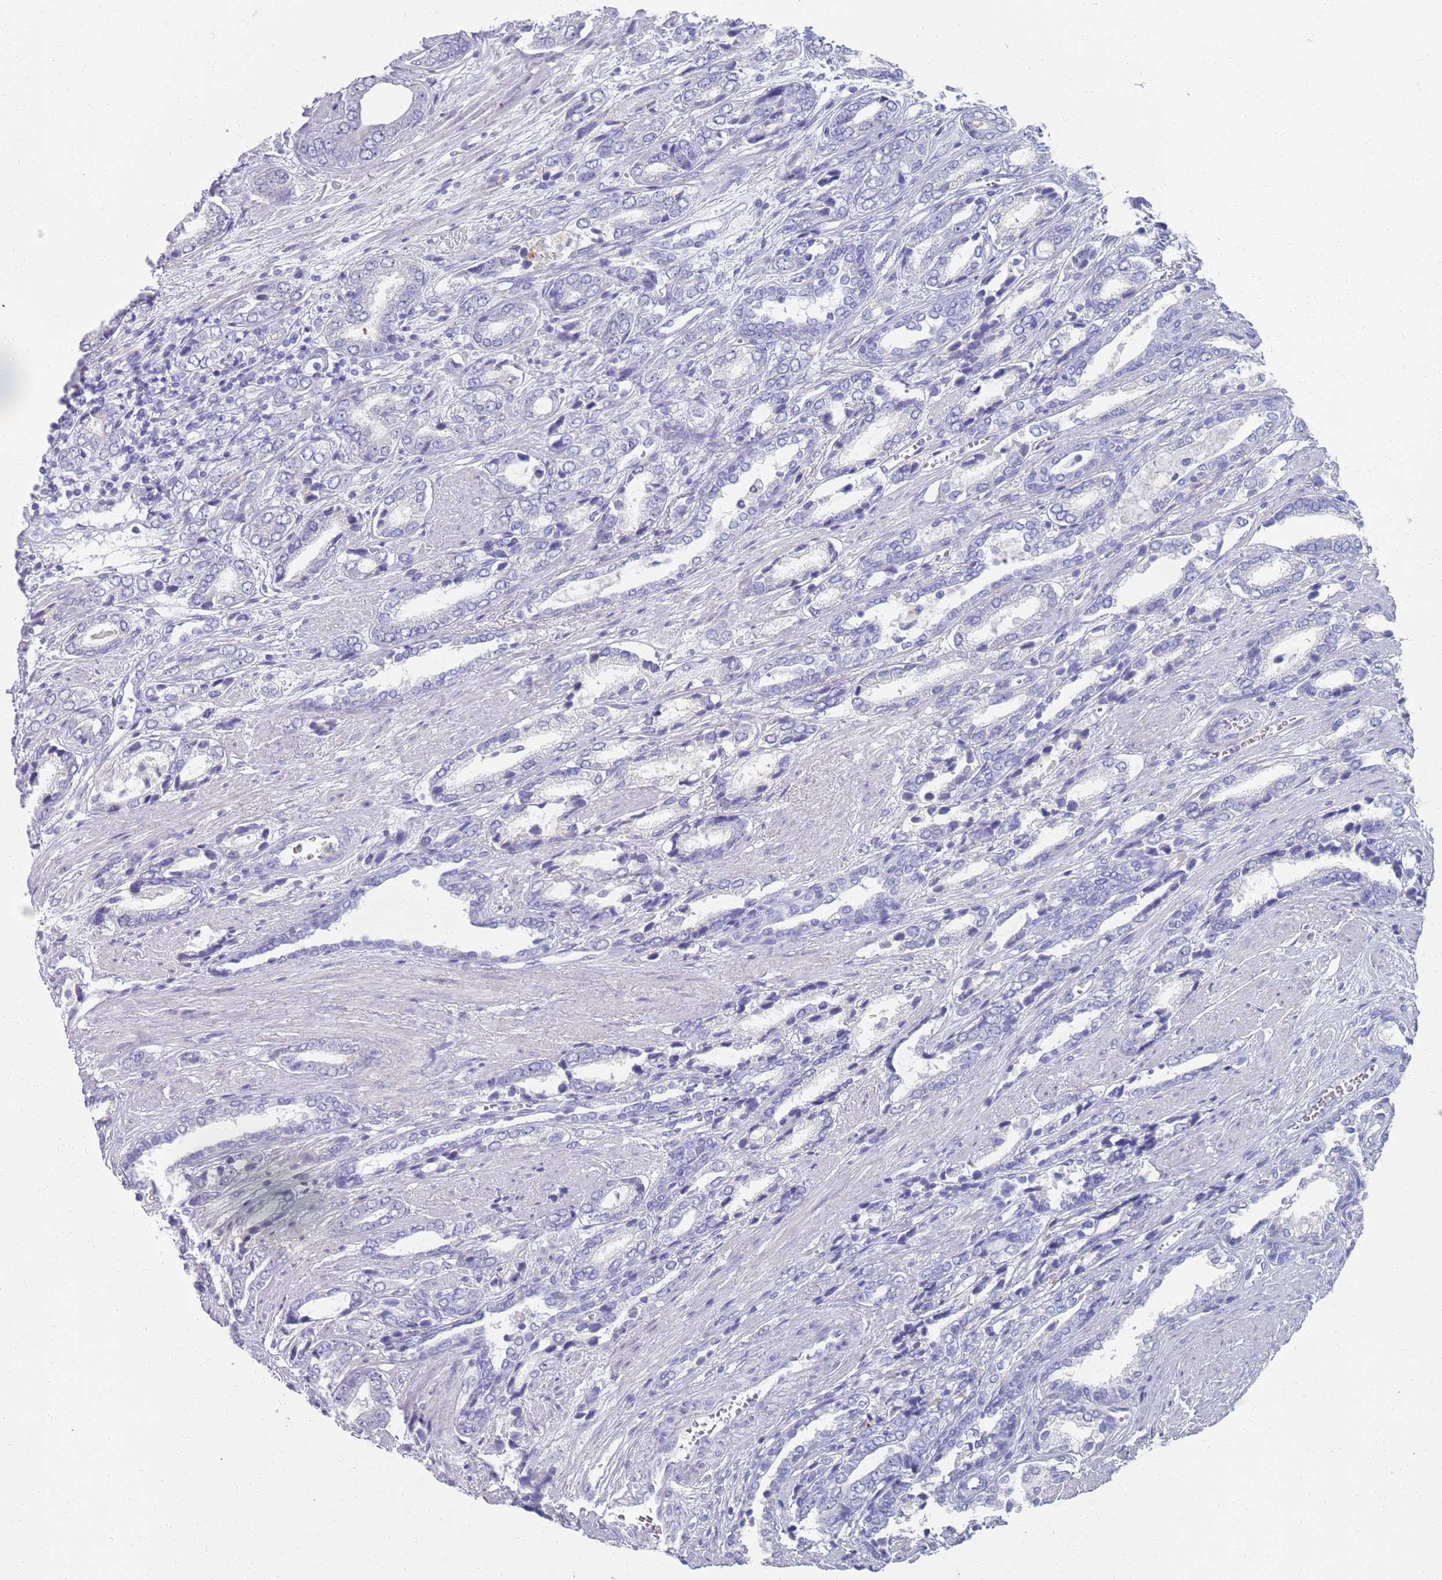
{"staining": {"intensity": "negative", "quantity": "none", "location": "none"}, "tissue": "prostate cancer", "cell_type": "Tumor cells", "image_type": "cancer", "snomed": [{"axis": "morphology", "description": "Adenocarcinoma, NOS"}, {"axis": "topography", "description": "Prostate and seminal vesicle, NOS"}], "caption": "Human prostate cancer stained for a protein using immunohistochemistry (IHC) exhibits no staining in tumor cells.", "gene": "PLOD1", "patient": {"sex": "male", "age": 76}}